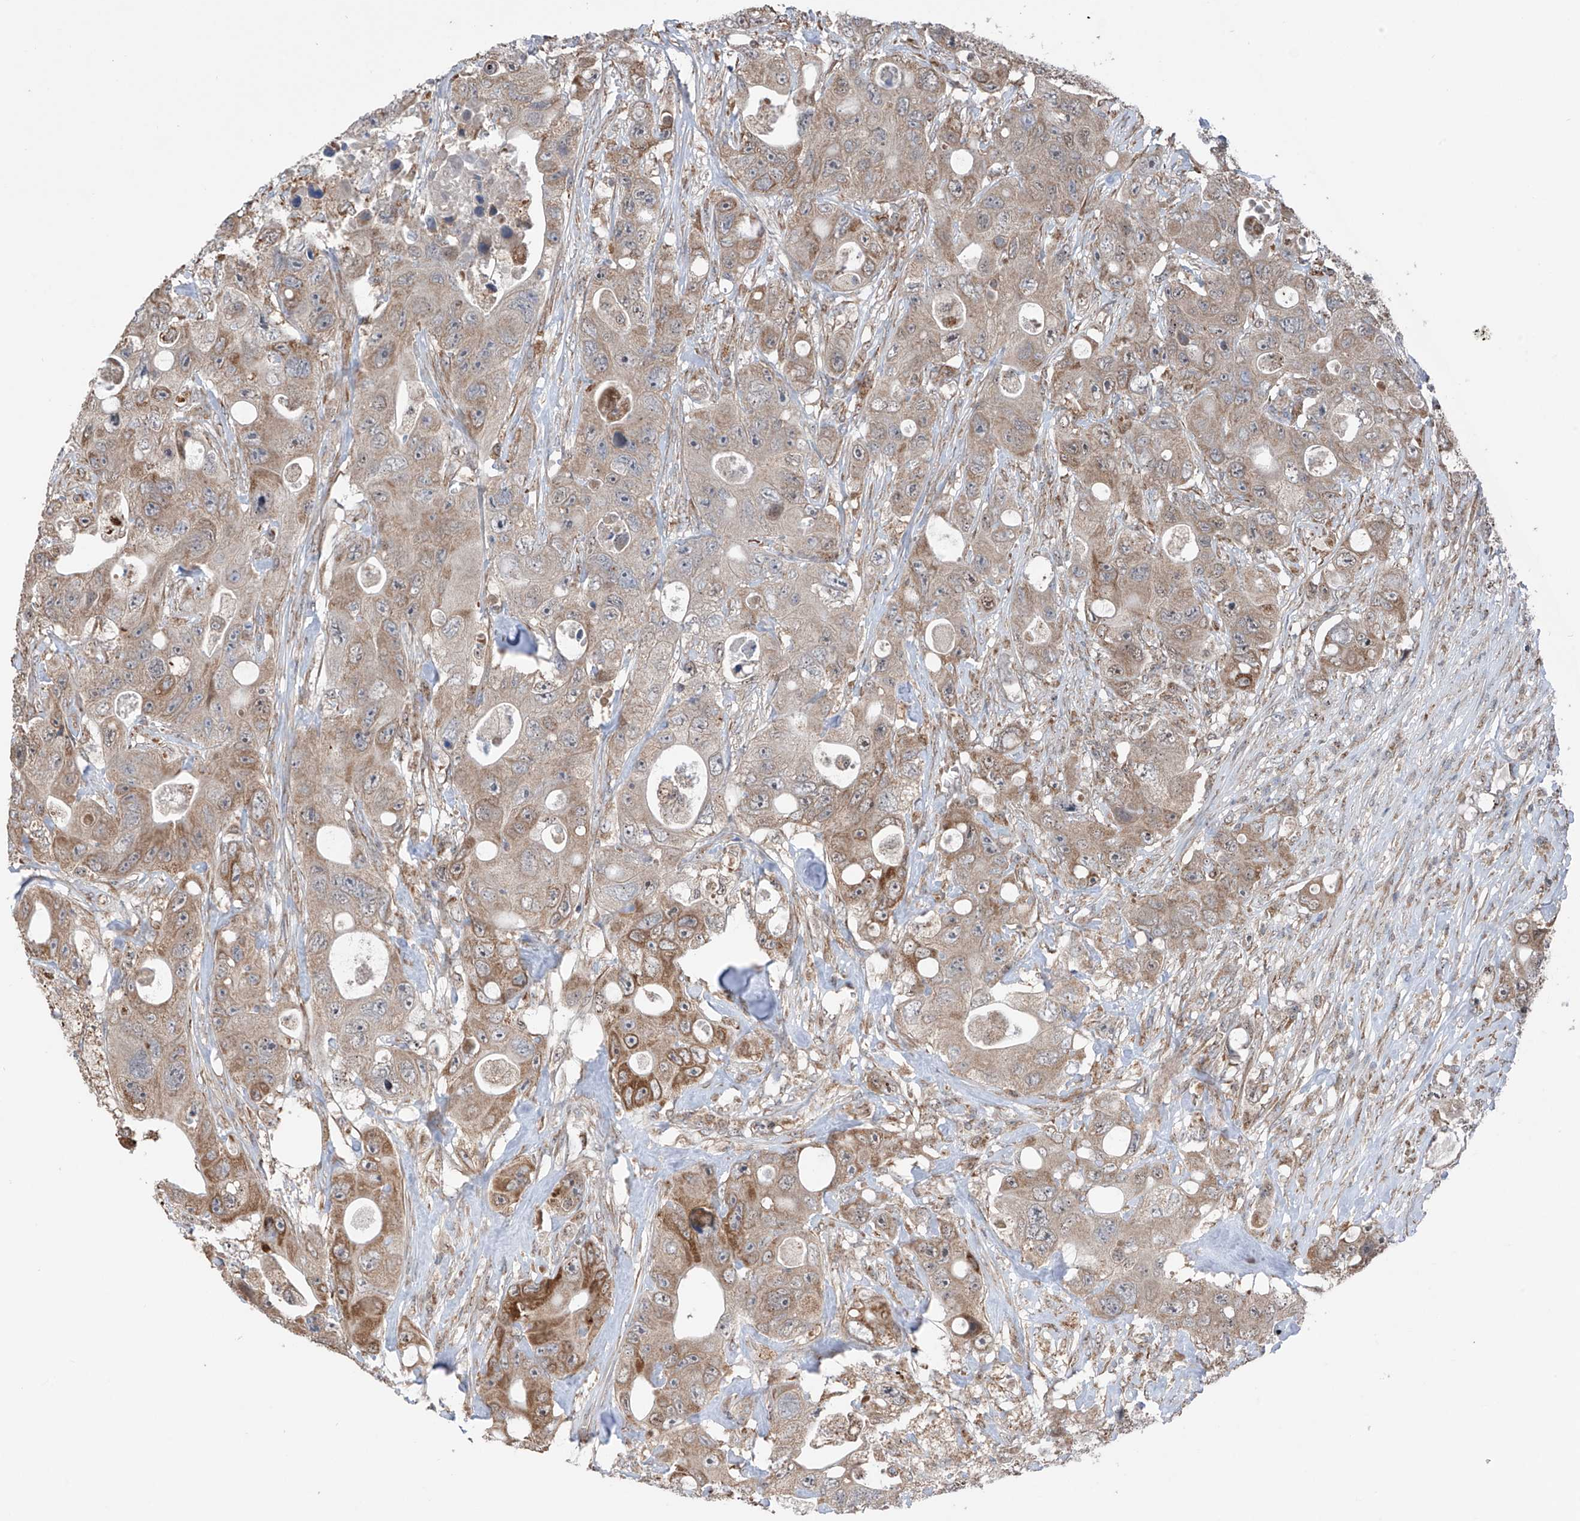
{"staining": {"intensity": "moderate", "quantity": ">75%", "location": "cytoplasmic/membranous"}, "tissue": "colorectal cancer", "cell_type": "Tumor cells", "image_type": "cancer", "snomed": [{"axis": "morphology", "description": "Adenocarcinoma, NOS"}, {"axis": "topography", "description": "Colon"}], "caption": "This is an image of IHC staining of colorectal cancer (adenocarcinoma), which shows moderate staining in the cytoplasmic/membranous of tumor cells.", "gene": "SAMD3", "patient": {"sex": "female", "age": 46}}